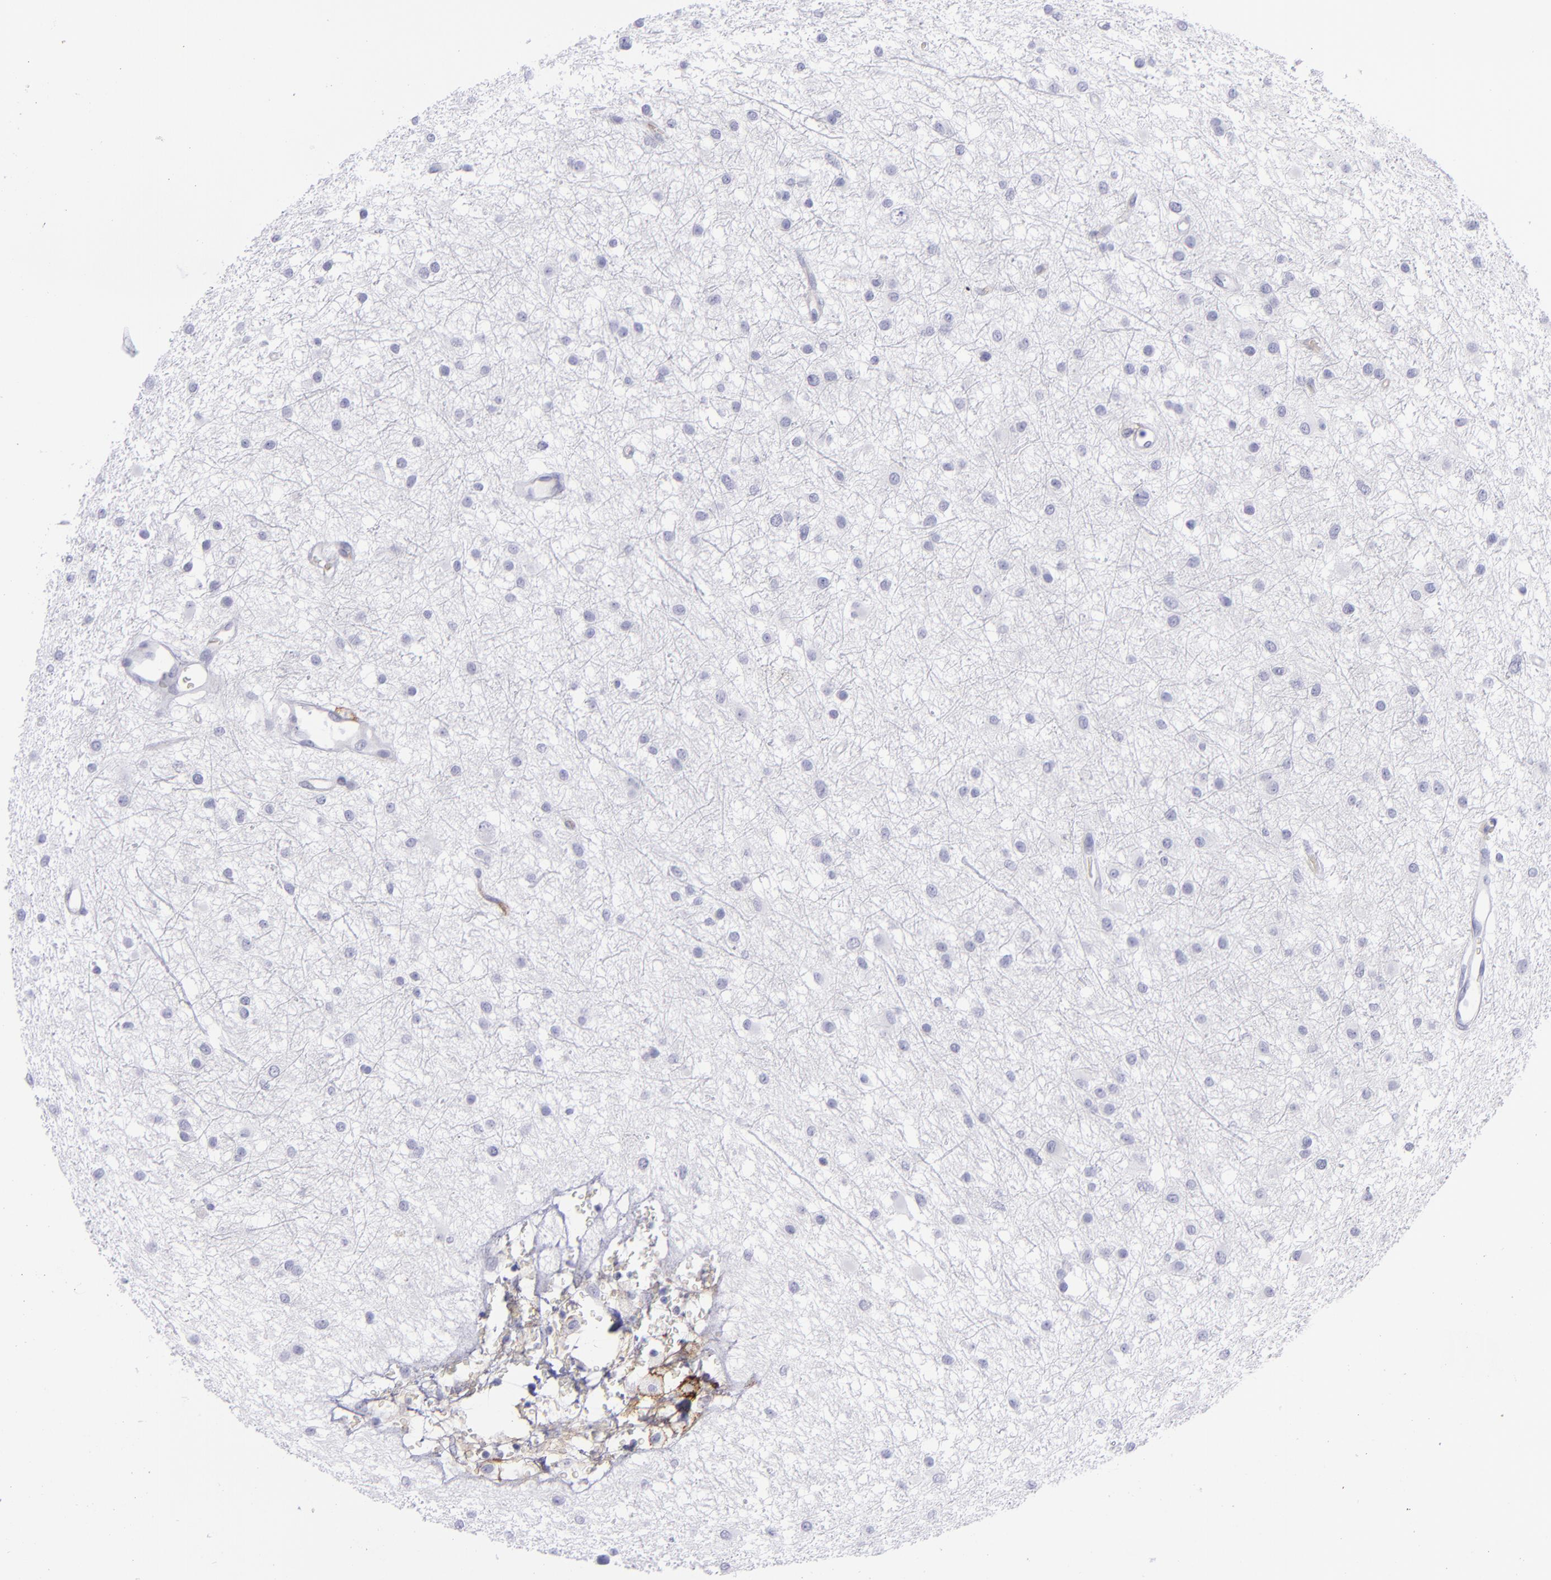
{"staining": {"intensity": "negative", "quantity": "none", "location": "none"}, "tissue": "glioma", "cell_type": "Tumor cells", "image_type": "cancer", "snomed": [{"axis": "morphology", "description": "Glioma, malignant, Low grade"}, {"axis": "topography", "description": "Brain"}], "caption": "Tumor cells show no significant protein positivity in malignant glioma (low-grade).", "gene": "ACE", "patient": {"sex": "female", "age": 36}}